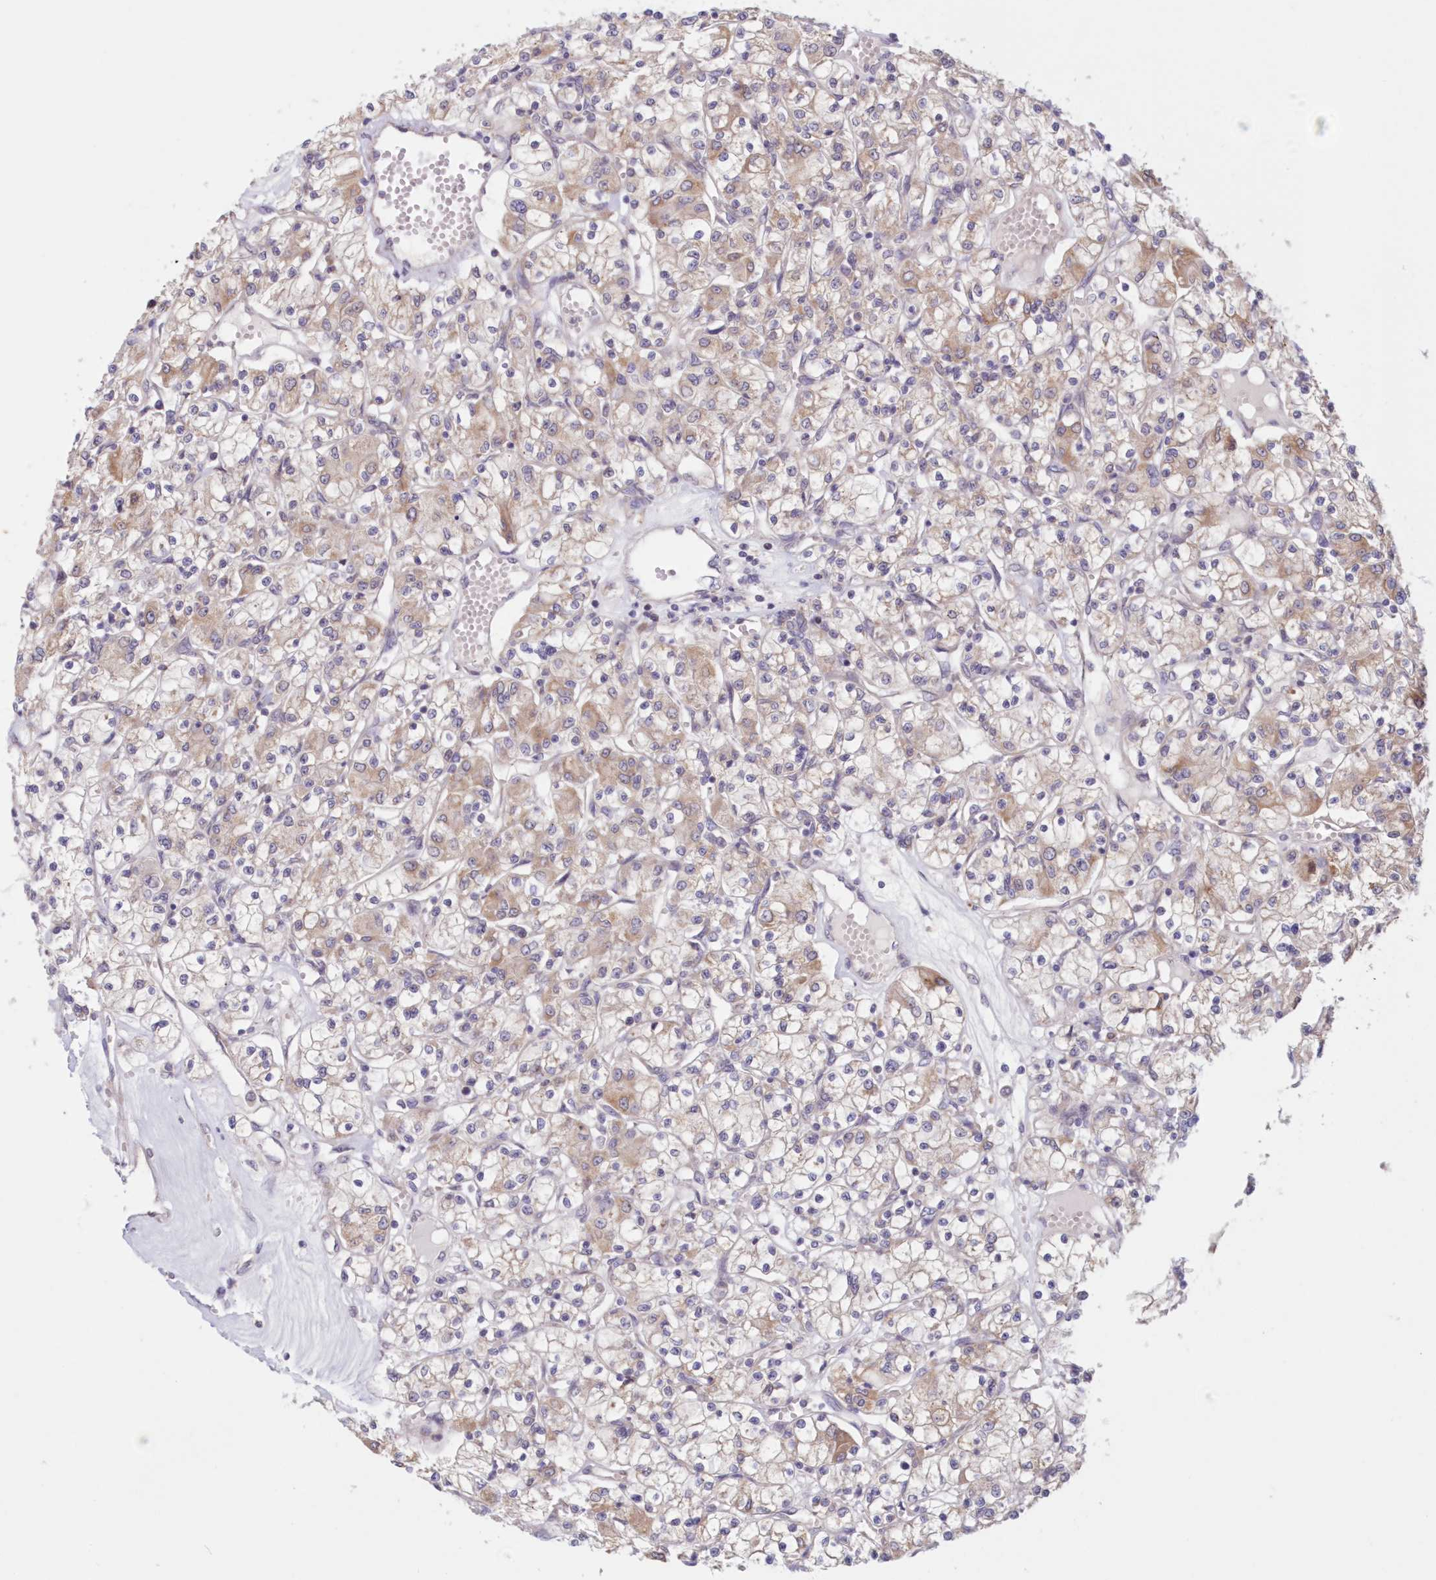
{"staining": {"intensity": "moderate", "quantity": "<25%", "location": "cytoplasmic/membranous"}, "tissue": "renal cancer", "cell_type": "Tumor cells", "image_type": "cancer", "snomed": [{"axis": "morphology", "description": "Adenocarcinoma, NOS"}, {"axis": "topography", "description": "Kidney"}], "caption": "IHC of human renal adenocarcinoma reveals low levels of moderate cytoplasmic/membranous positivity in about <25% of tumor cells. The staining was performed using DAB (3,3'-diaminobenzidine), with brown indicating positive protein expression. Nuclei are stained blue with hematoxylin.", "gene": "PCYOX1L", "patient": {"sex": "female", "age": 59}}